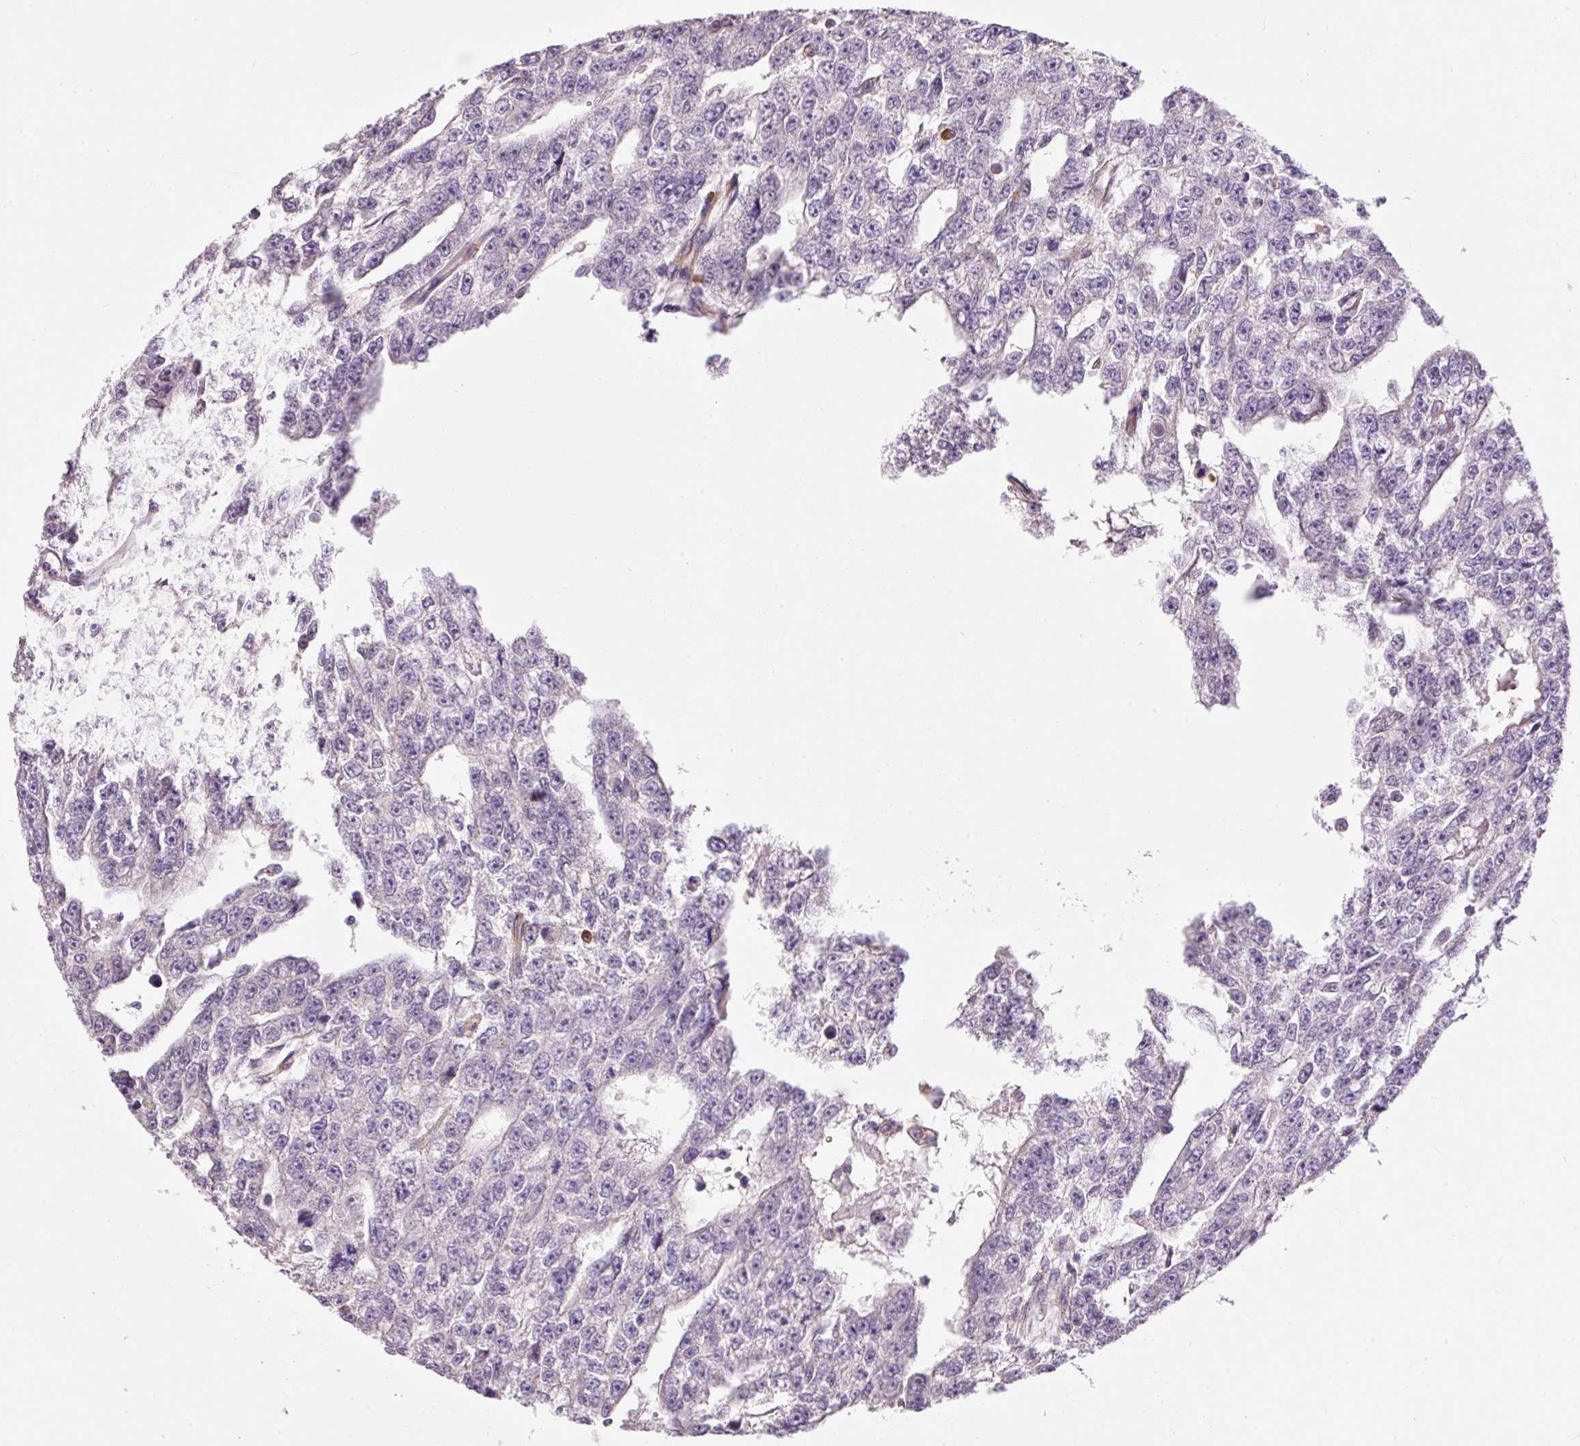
{"staining": {"intensity": "negative", "quantity": "none", "location": "none"}, "tissue": "testis cancer", "cell_type": "Tumor cells", "image_type": "cancer", "snomed": [{"axis": "morphology", "description": "Carcinoma, Embryonal, NOS"}, {"axis": "topography", "description": "Testis"}], "caption": "Immunohistochemistry of human testis cancer (embryonal carcinoma) demonstrates no positivity in tumor cells.", "gene": "PNPLA5", "patient": {"sex": "male", "age": 20}}